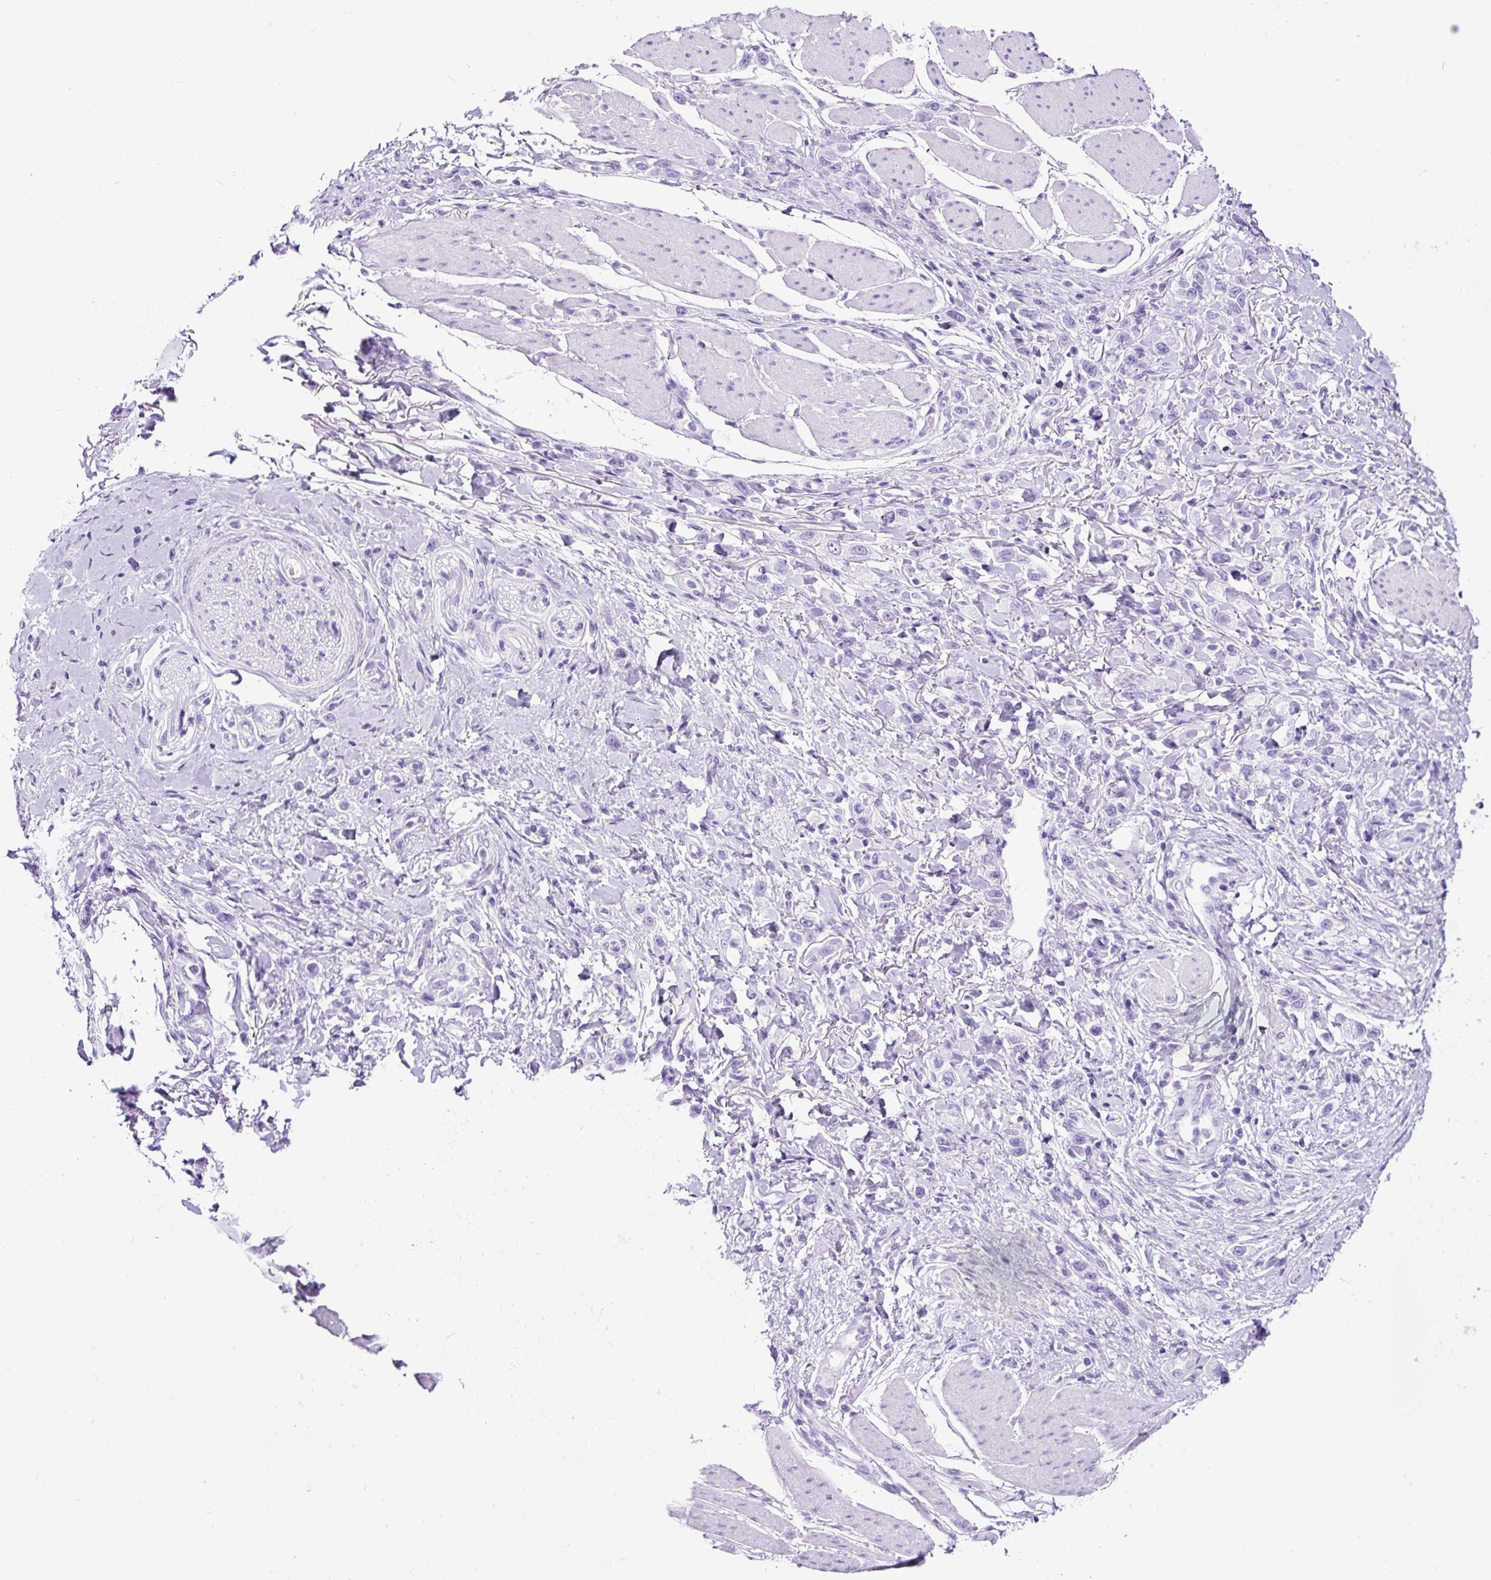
{"staining": {"intensity": "negative", "quantity": "none", "location": "none"}, "tissue": "stomach cancer", "cell_type": "Tumor cells", "image_type": "cancer", "snomed": [{"axis": "morphology", "description": "Adenocarcinoma, NOS"}, {"axis": "topography", "description": "Stomach"}], "caption": "Immunohistochemical staining of human stomach cancer reveals no significant staining in tumor cells.", "gene": "CEL", "patient": {"sex": "female", "age": 65}}